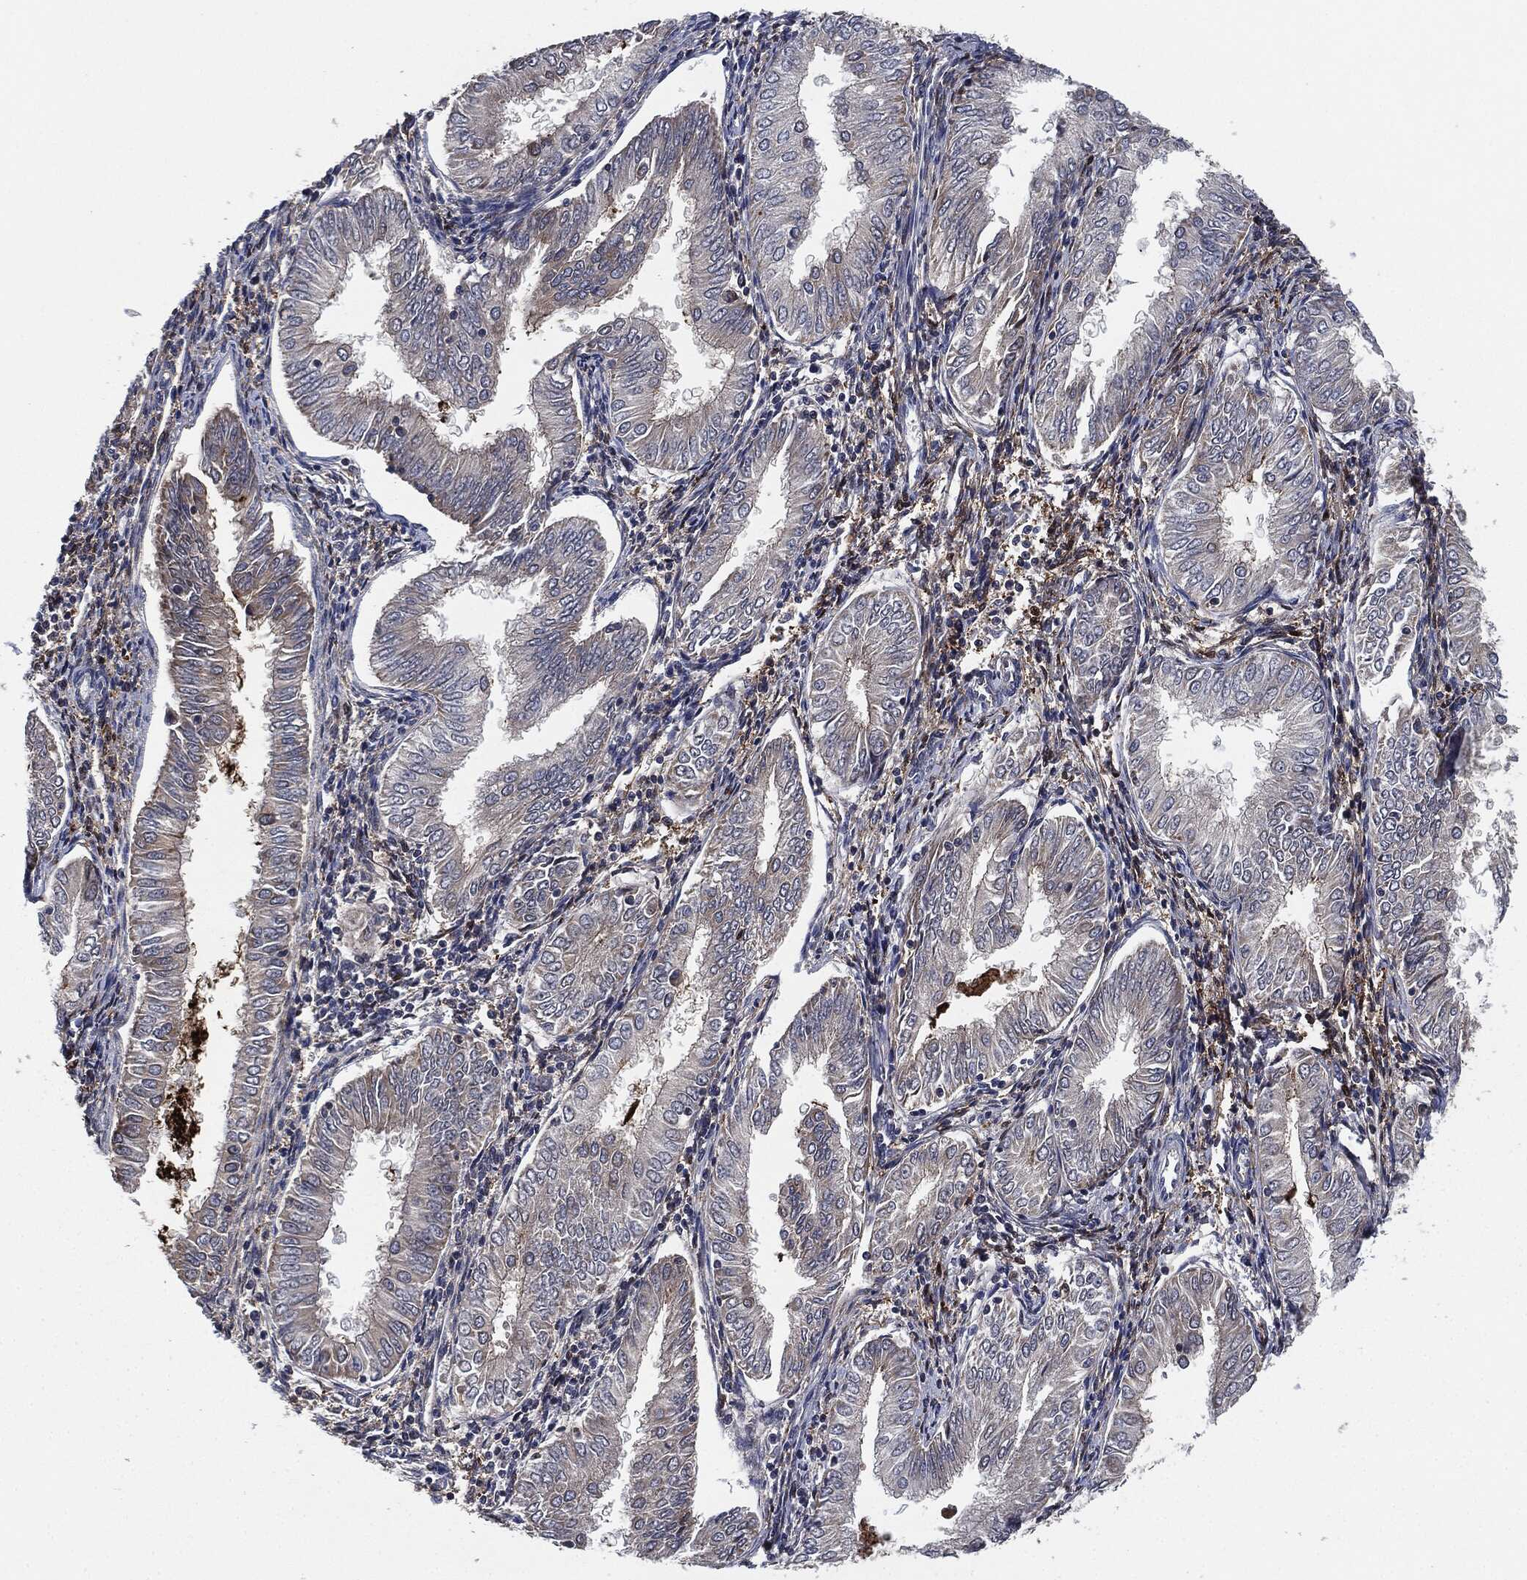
{"staining": {"intensity": "weak", "quantity": "<25%", "location": "cytoplasmic/membranous"}, "tissue": "endometrial cancer", "cell_type": "Tumor cells", "image_type": "cancer", "snomed": [{"axis": "morphology", "description": "Adenocarcinoma, NOS"}, {"axis": "topography", "description": "Endometrium"}], "caption": "A high-resolution photomicrograph shows IHC staining of endometrial cancer, which exhibits no significant staining in tumor cells.", "gene": "TMEM11", "patient": {"sex": "female", "age": 53}}